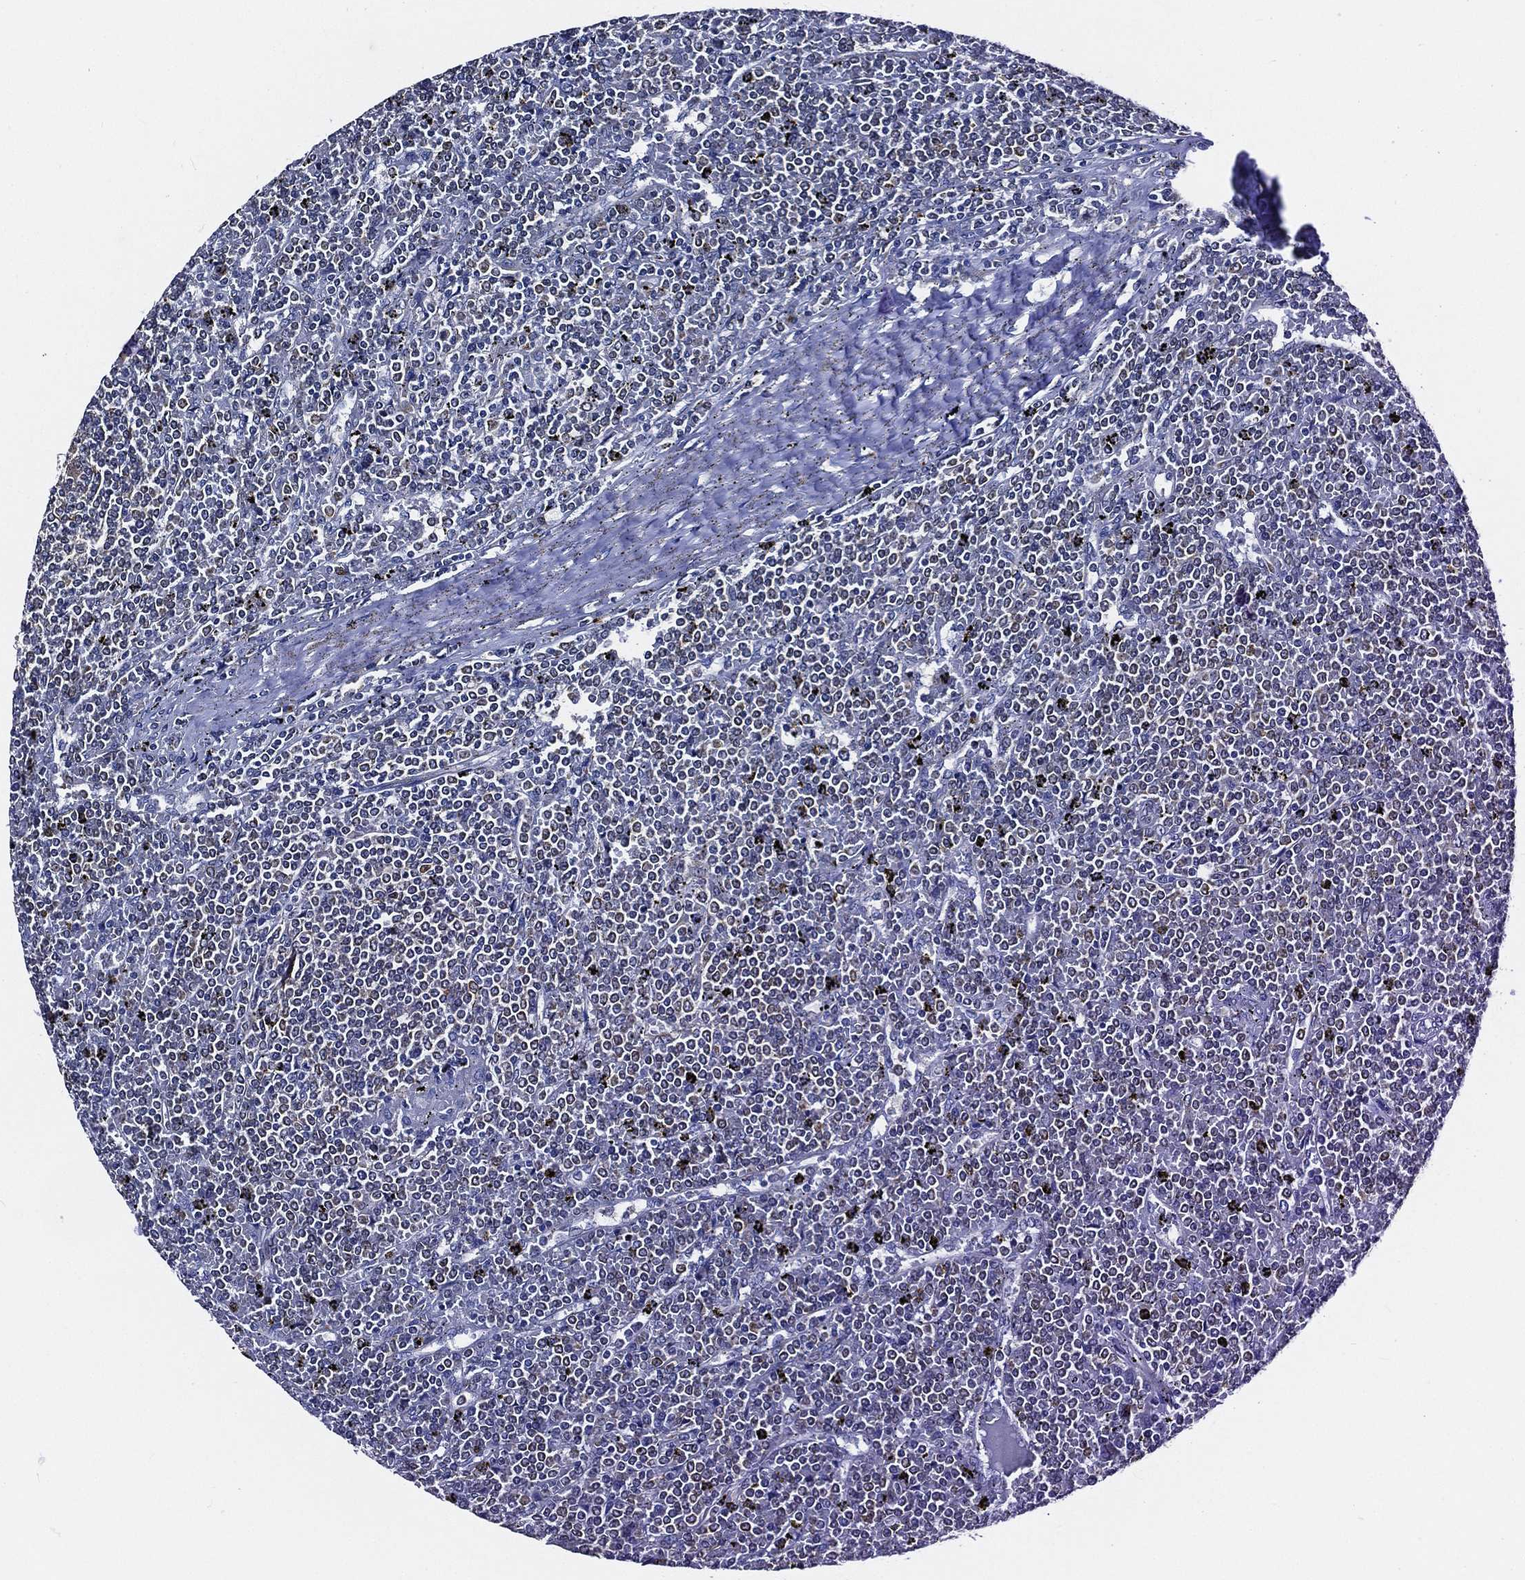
{"staining": {"intensity": "negative", "quantity": "none", "location": "none"}, "tissue": "lymphoma", "cell_type": "Tumor cells", "image_type": "cancer", "snomed": [{"axis": "morphology", "description": "Malignant lymphoma, non-Hodgkin's type, Low grade"}, {"axis": "topography", "description": "Spleen"}], "caption": "A high-resolution histopathology image shows IHC staining of low-grade malignant lymphoma, non-Hodgkin's type, which reveals no significant positivity in tumor cells.", "gene": "TICAM1", "patient": {"sex": "female", "age": 19}}